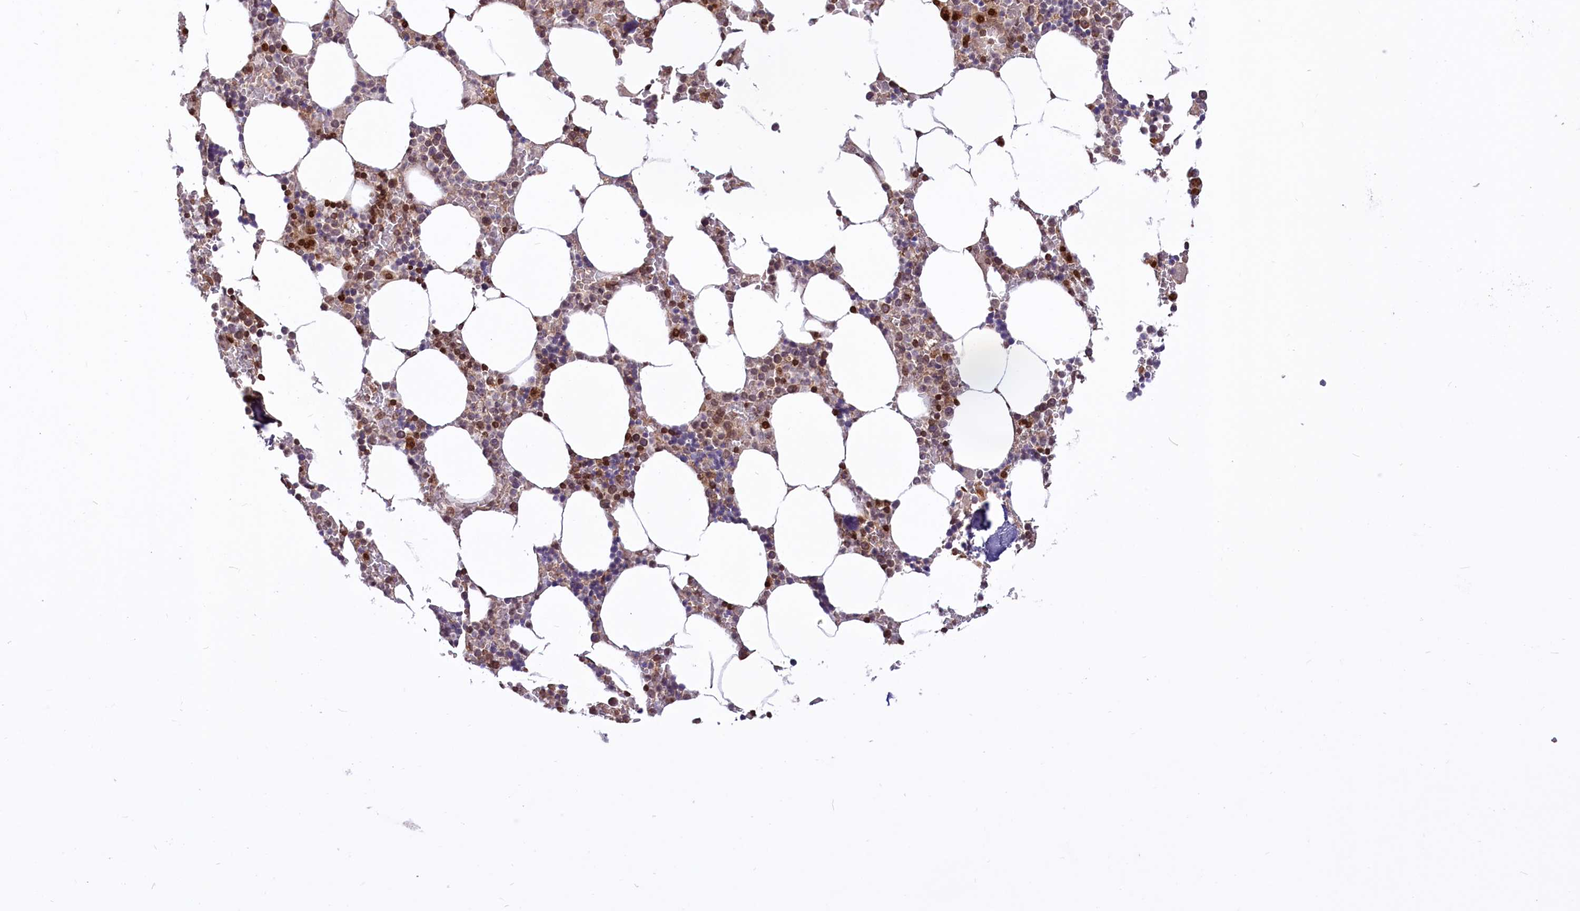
{"staining": {"intensity": "moderate", "quantity": "25%-75%", "location": "cytoplasmic/membranous,nuclear"}, "tissue": "bone marrow", "cell_type": "Hematopoietic cells", "image_type": "normal", "snomed": [{"axis": "morphology", "description": "Normal tissue, NOS"}, {"axis": "topography", "description": "Bone marrow"}], "caption": "This micrograph shows immunohistochemistry (IHC) staining of unremarkable human bone marrow, with medium moderate cytoplasmic/membranous,nuclear staining in approximately 25%-75% of hematopoietic cells.", "gene": "PHC3", "patient": {"sex": "male", "age": 70}}